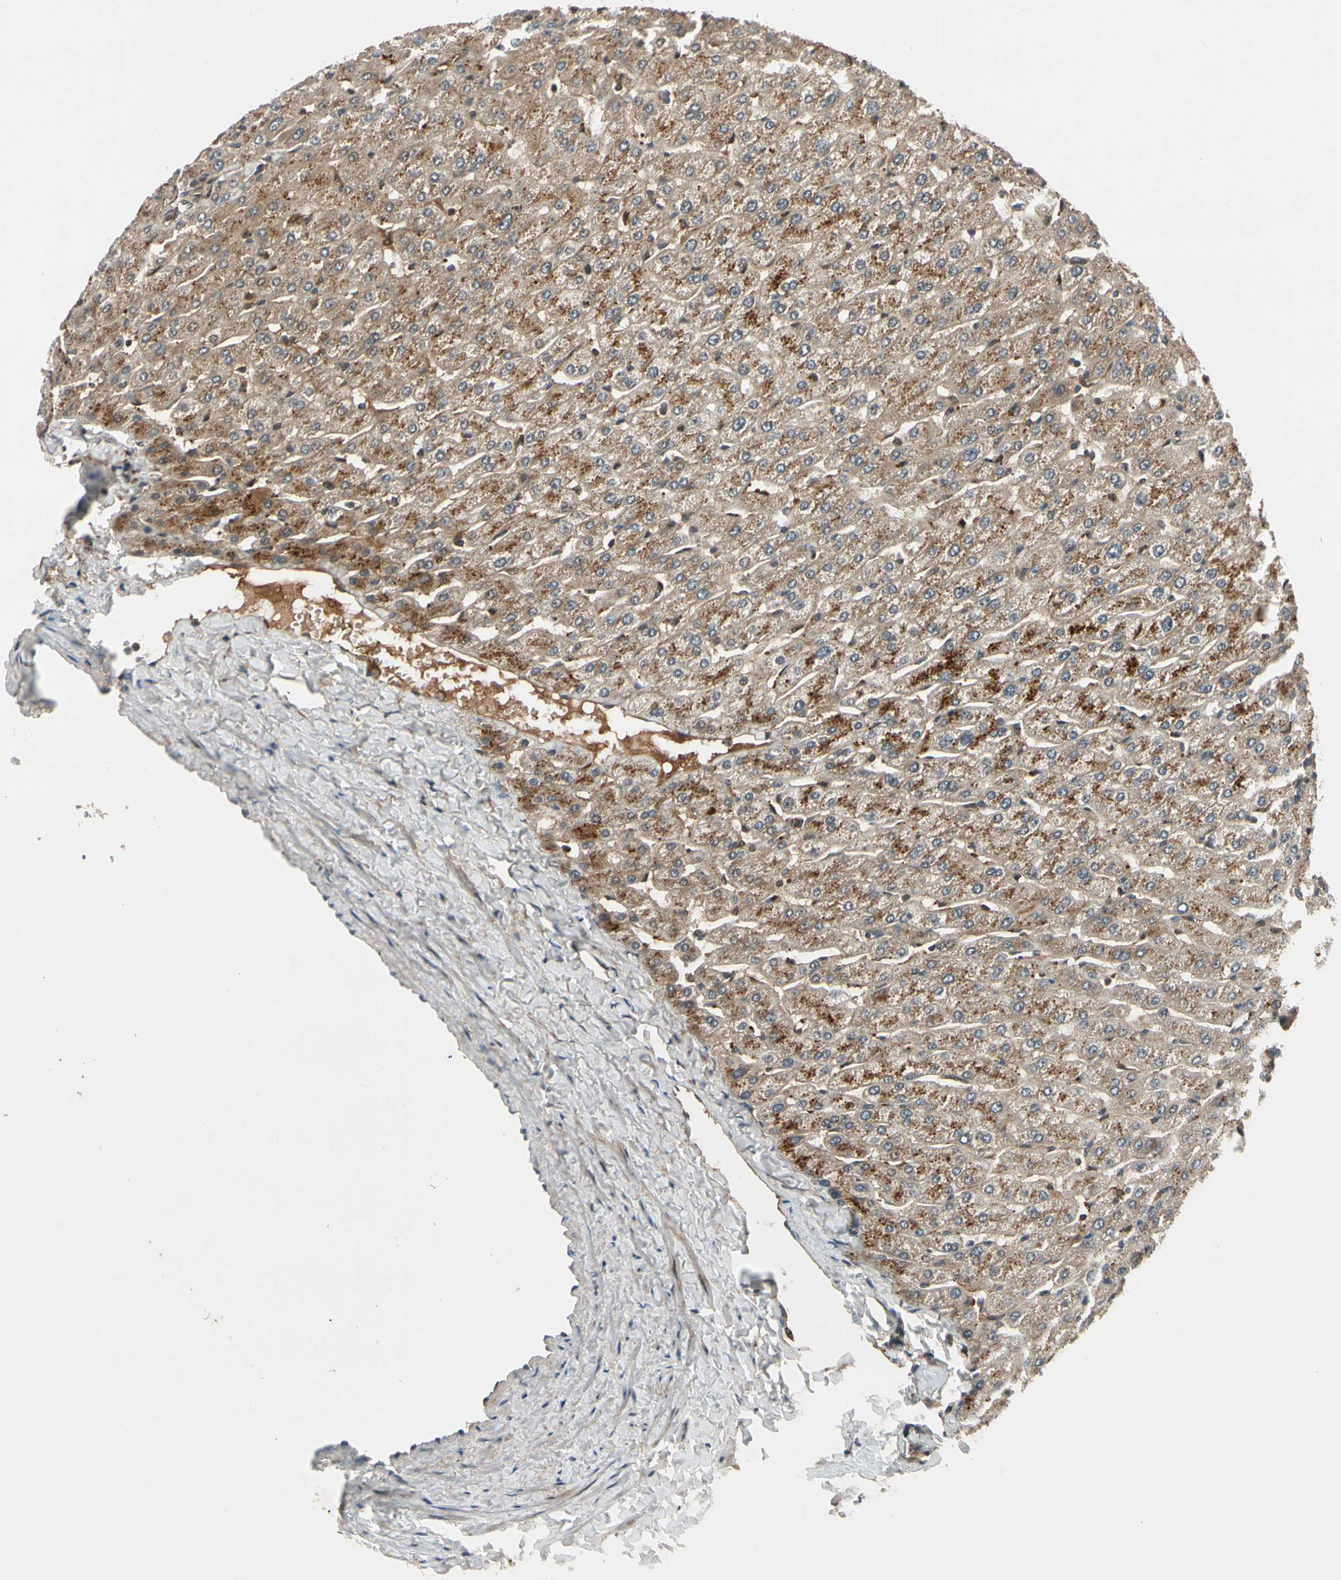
{"staining": {"intensity": "moderate", "quantity": ">75%", "location": "cytoplasmic/membranous"}, "tissue": "liver", "cell_type": "Cholangiocytes", "image_type": "normal", "snomed": [{"axis": "morphology", "description": "Normal tissue, NOS"}, {"axis": "morphology", "description": "Fibrosis, NOS"}, {"axis": "topography", "description": "Liver"}], "caption": "Protein expression analysis of normal liver demonstrates moderate cytoplasmic/membranous positivity in about >75% of cholangiocytes. Immunohistochemistry stains the protein of interest in brown and the nuclei are stained blue.", "gene": "ACVR1C", "patient": {"sex": "female", "age": 29}}